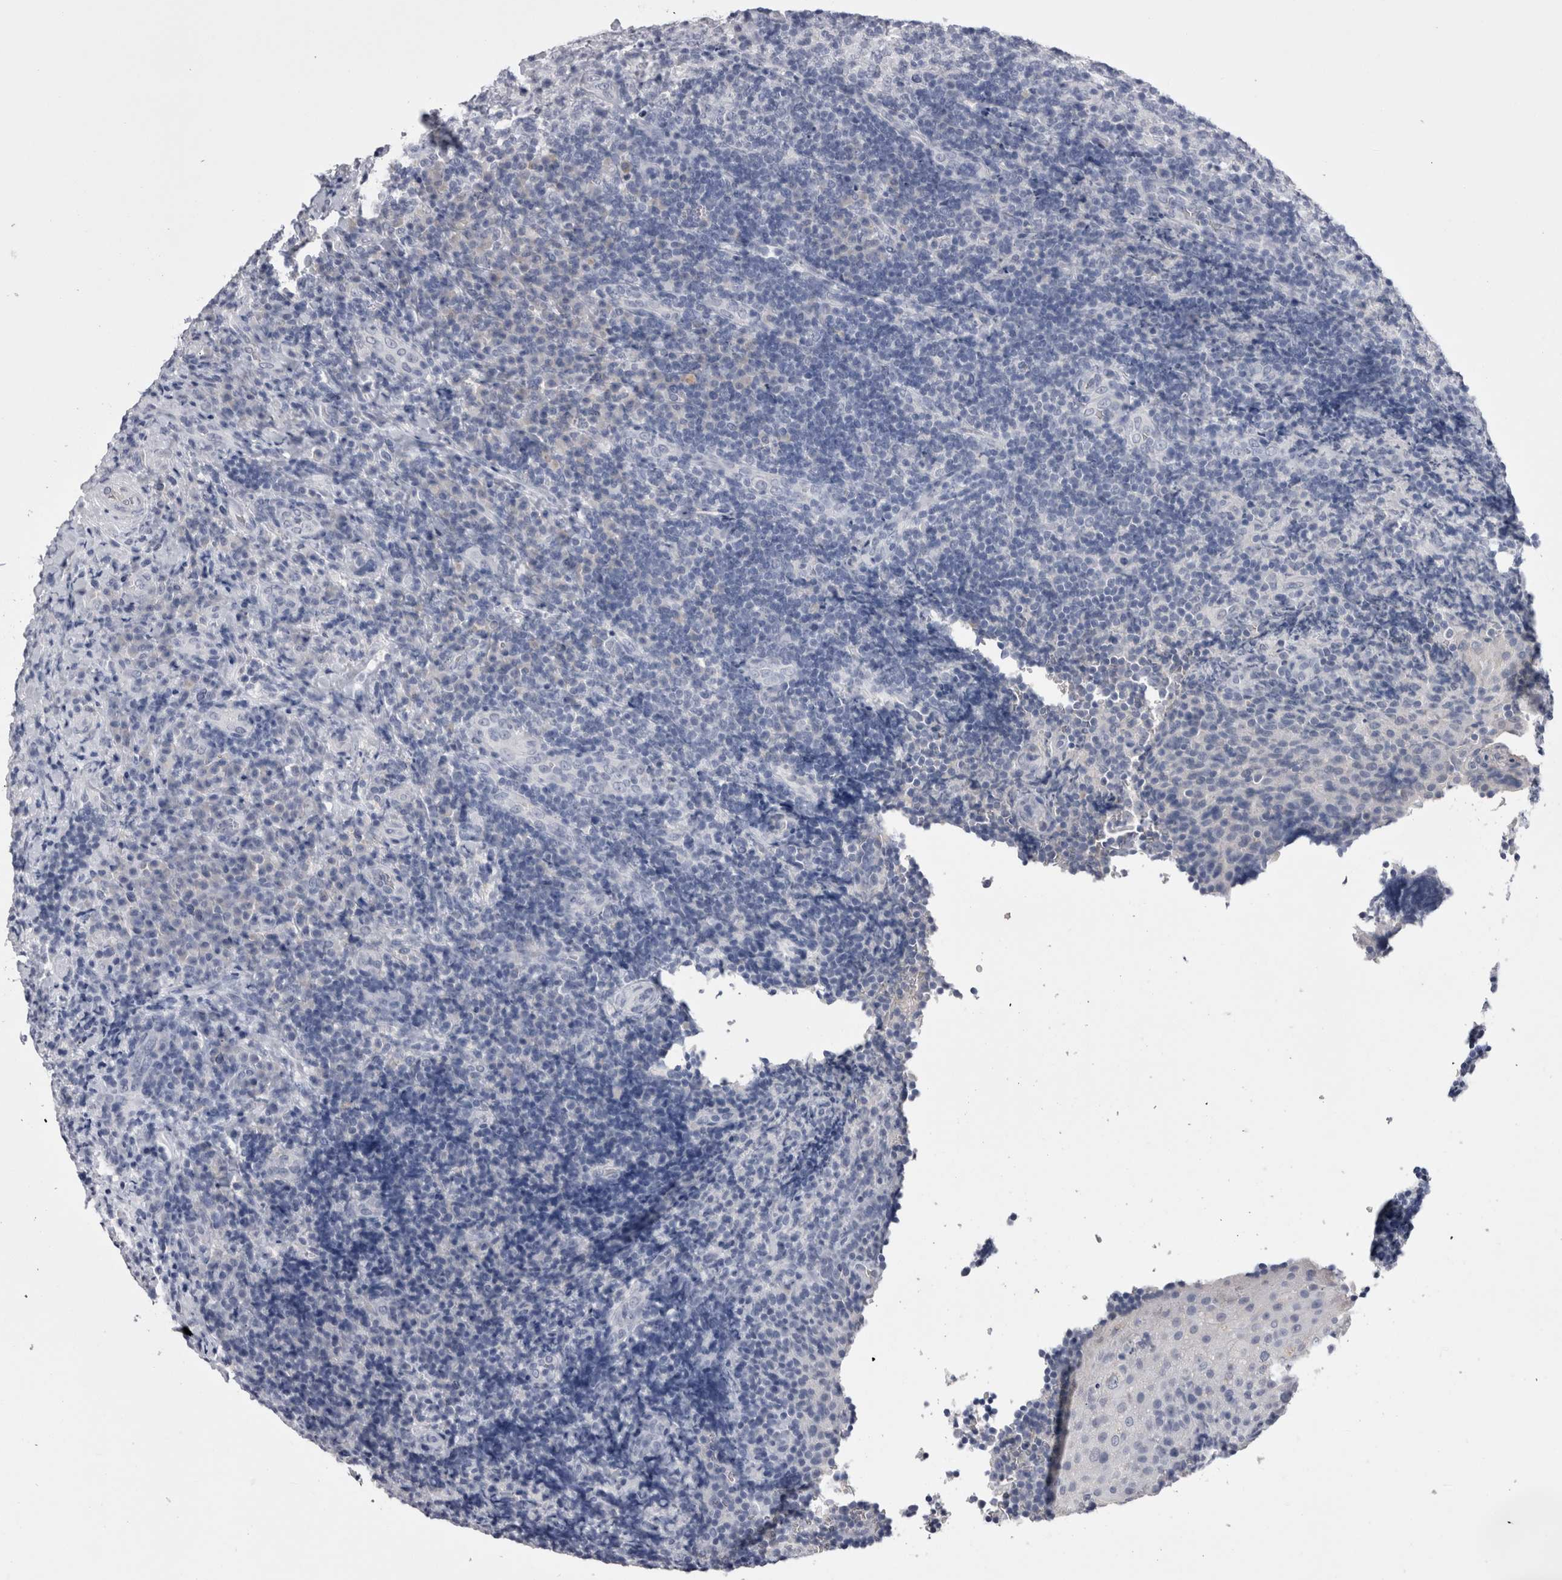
{"staining": {"intensity": "negative", "quantity": "none", "location": "none"}, "tissue": "lymphoma", "cell_type": "Tumor cells", "image_type": "cancer", "snomed": [{"axis": "morphology", "description": "Malignant lymphoma, non-Hodgkin's type, High grade"}, {"axis": "topography", "description": "Tonsil"}], "caption": "Malignant lymphoma, non-Hodgkin's type (high-grade) was stained to show a protein in brown. There is no significant expression in tumor cells. (DAB IHC with hematoxylin counter stain).", "gene": "CDHR5", "patient": {"sex": "female", "age": 36}}